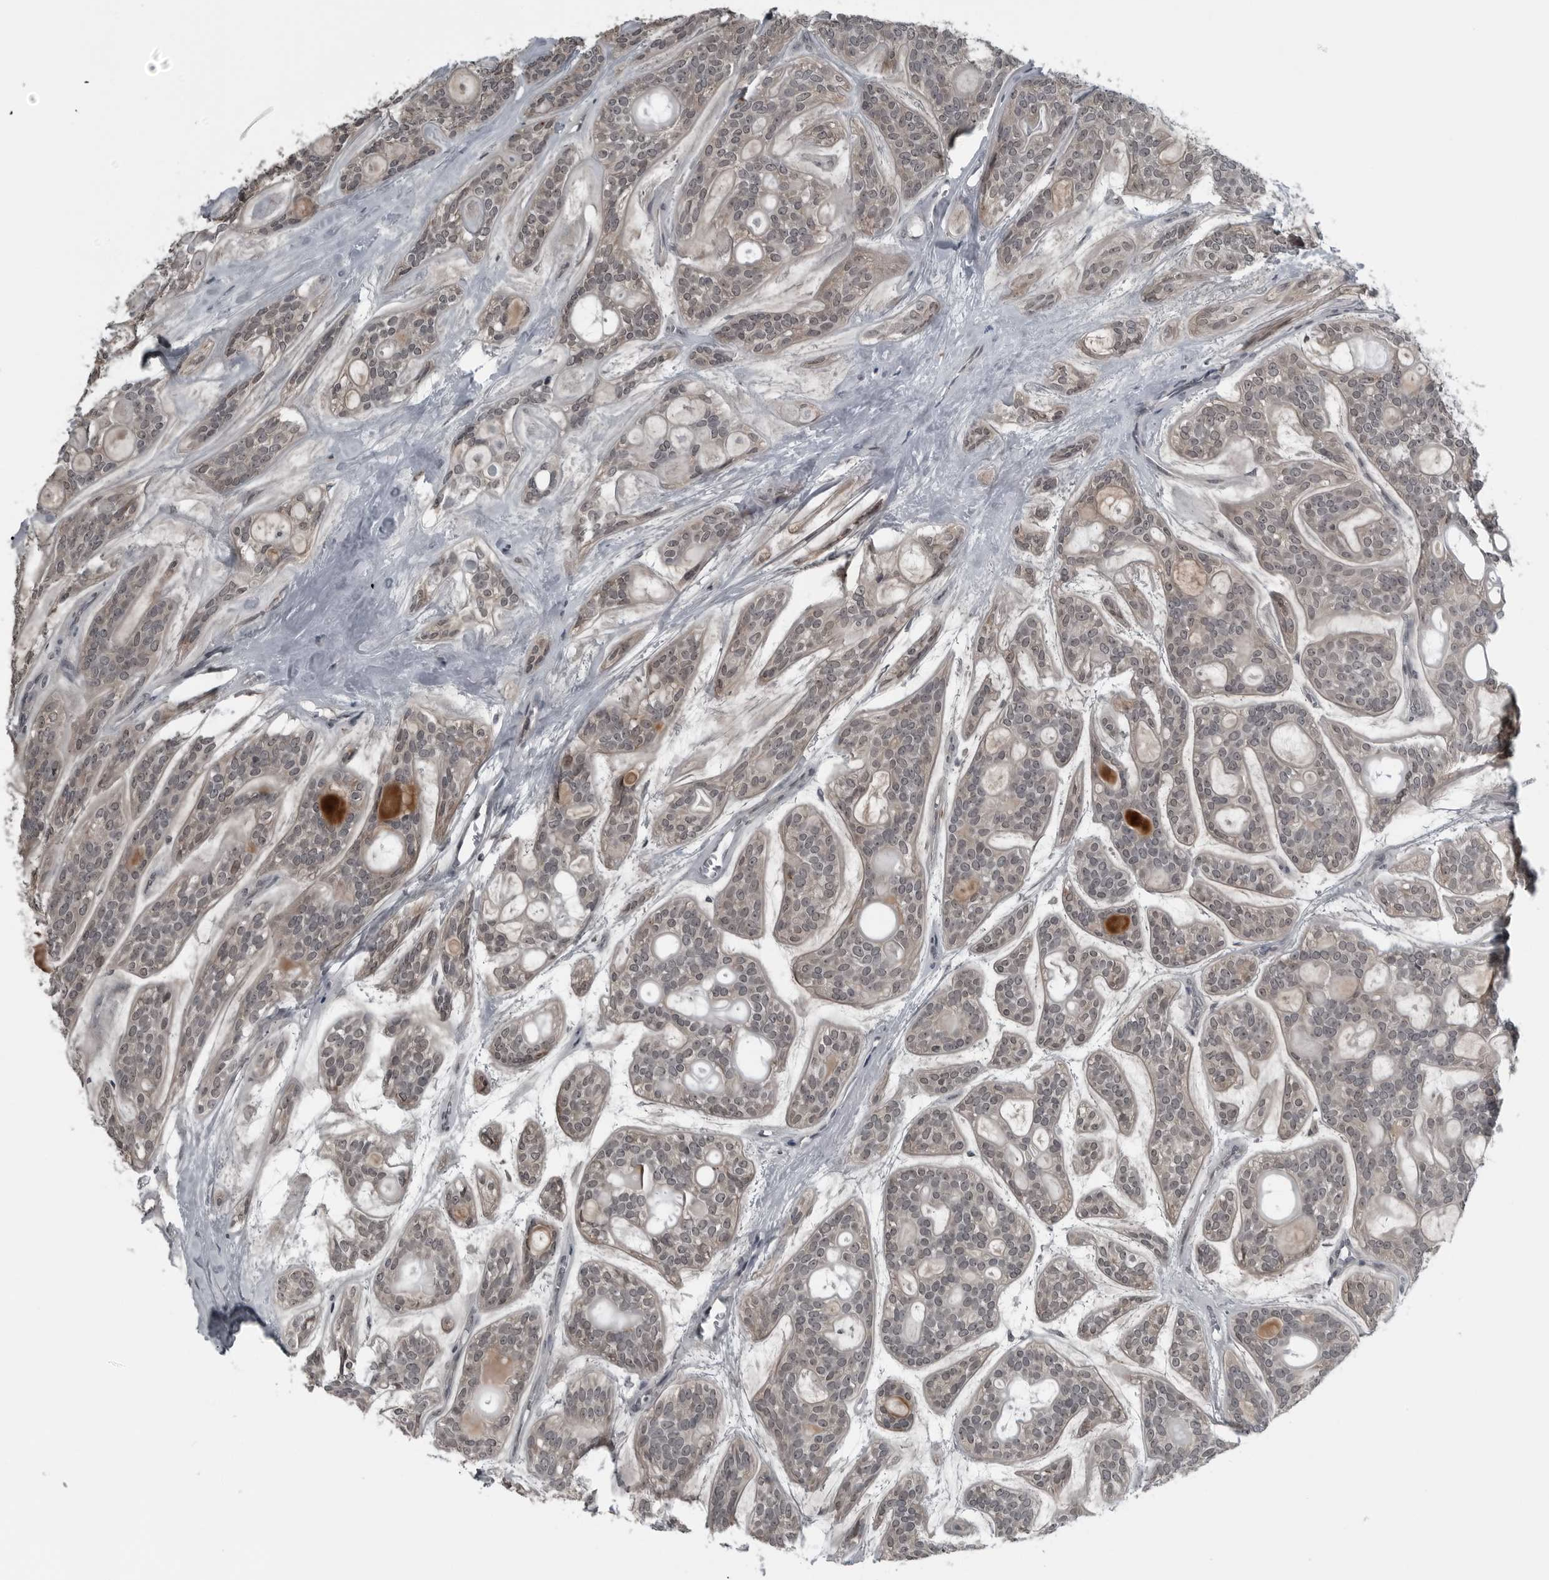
{"staining": {"intensity": "weak", "quantity": ">75%", "location": "nuclear"}, "tissue": "head and neck cancer", "cell_type": "Tumor cells", "image_type": "cancer", "snomed": [{"axis": "morphology", "description": "Adenocarcinoma, NOS"}, {"axis": "topography", "description": "Head-Neck"}], "caption": "Adenocarcinoma (head and neck) tissue reveals weak nuclear staining in approximately >75% of tumor cells, visualized by immunohistochemistry.", "gene": "GAK", "patient": {"sex": "male", "age": 66}}